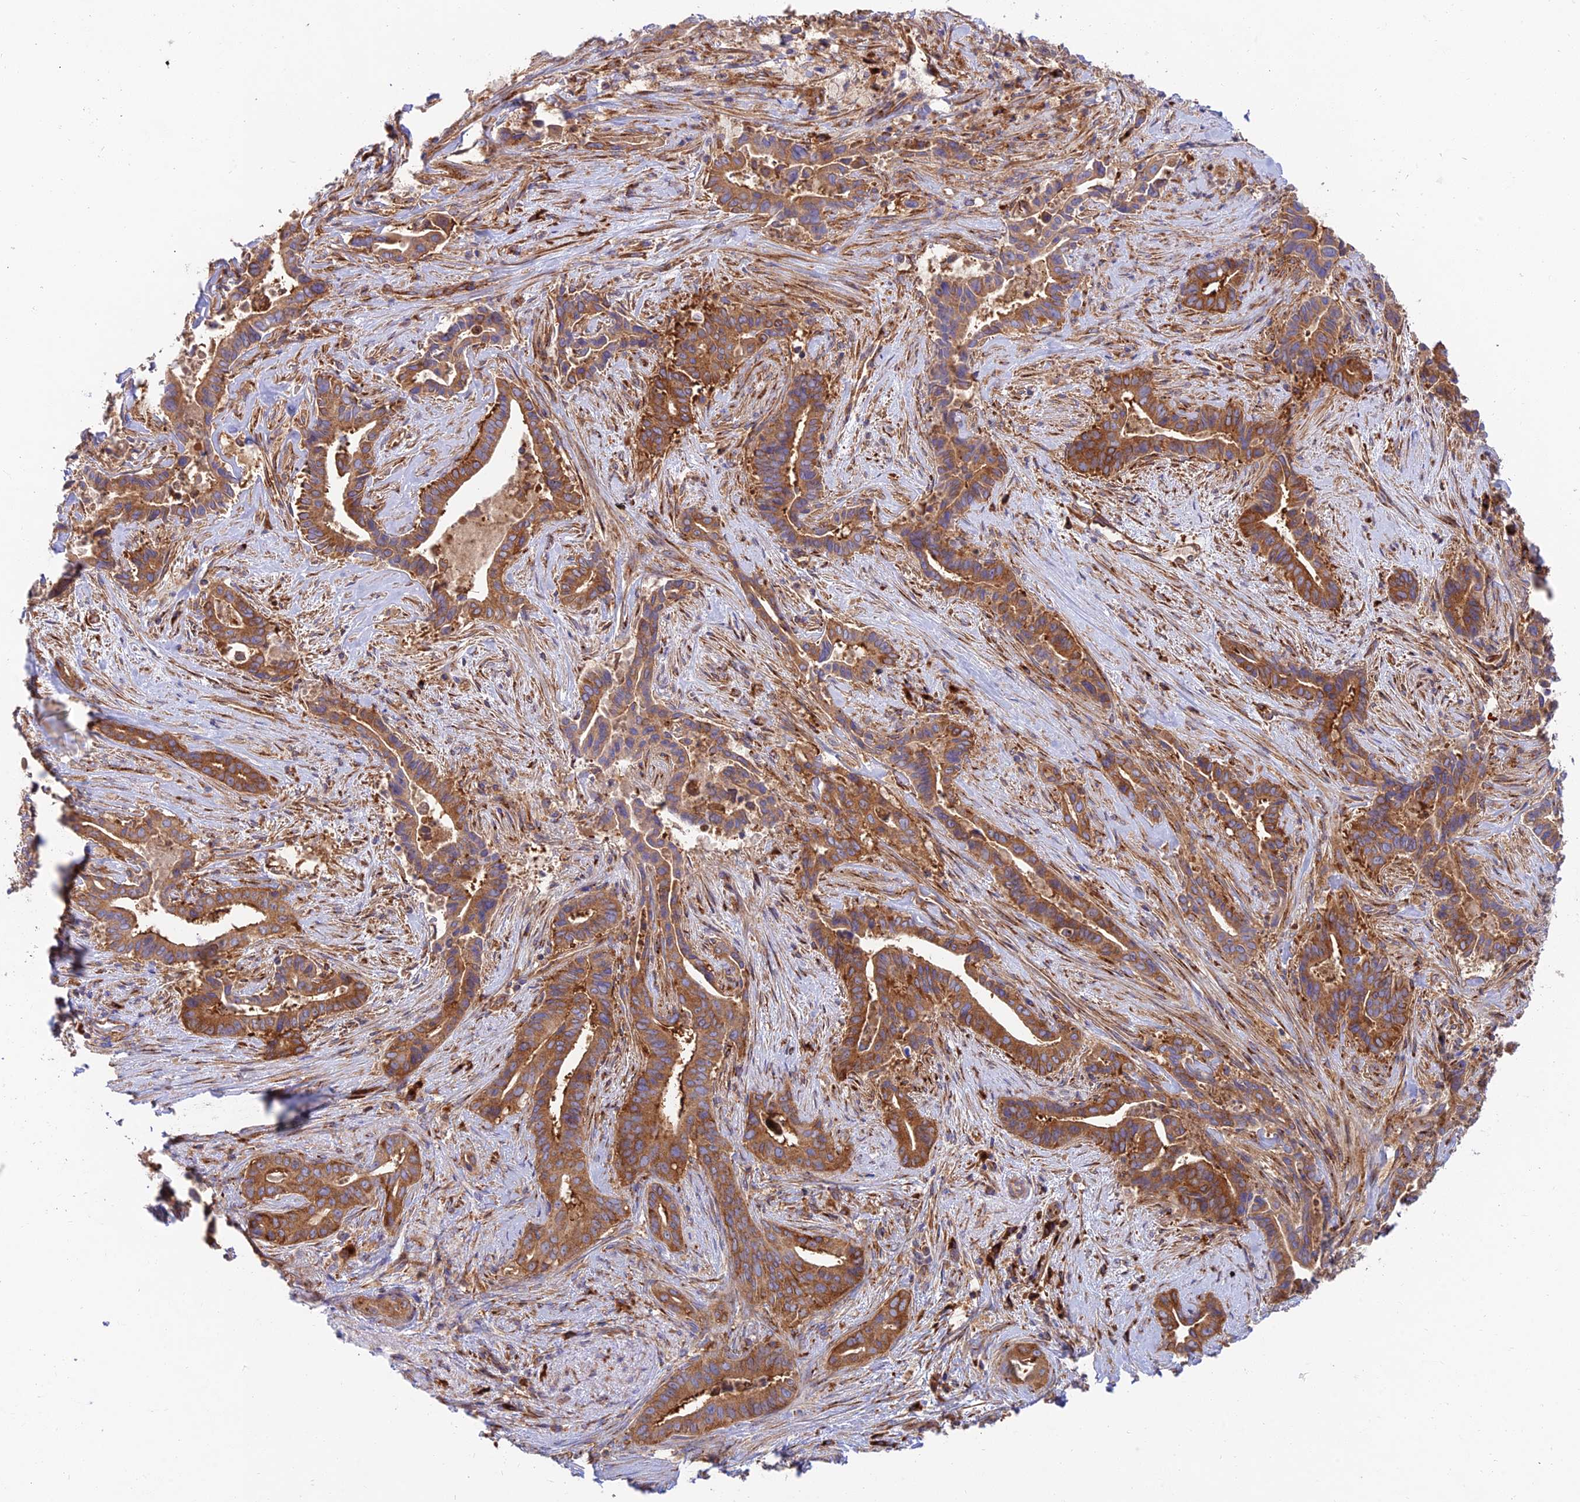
{"staining": {"intensity": "strong", "quantity": ">75%", "location": "cytoplasmic/membranous"}, "tissue": "pancreatic cancer", "cell_type": "Tumor cells", "image_type": "cancer", "snomed": [{"axis": "morphology", "description": "Adenocarcinoma, NOS"}, {"axis": "topography", "description": "Pancreas"}], "caption": "Adenocarcinoma (pancreatic) was stained to show a protein in brown. There is high levels of strong cytoplasmic/membranous expression in about >75% of tumor cells.", "gene": "GOLGA3", "patient": {"sex": "female", "age": 77}}